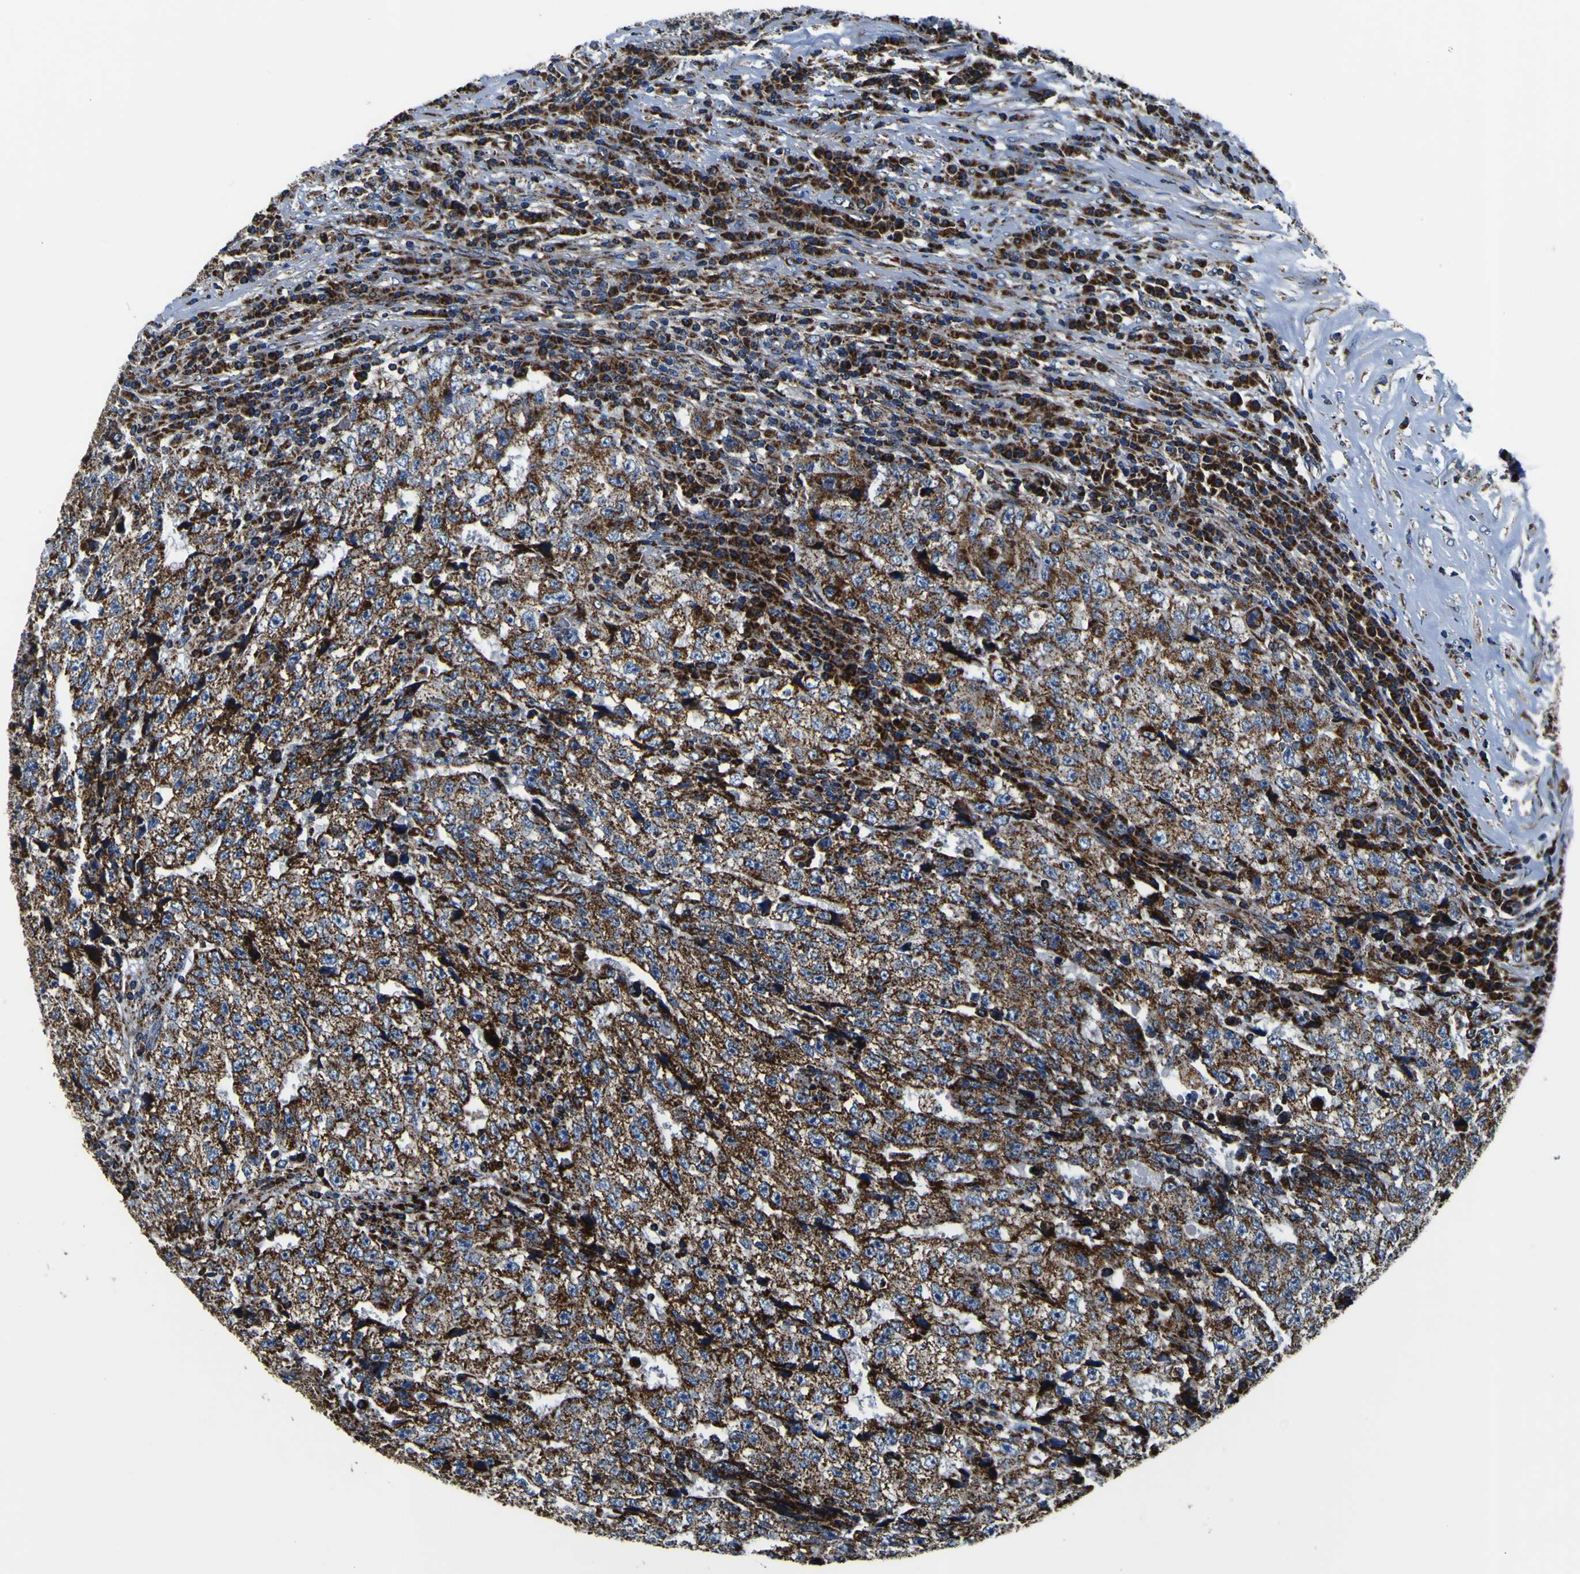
{"staining": {"intensity": "strong", "quantity": ">75%", "location": "cytoplasmic/membranous"}, "tissue": "testis cancer", "cell_type": "Tumor cells", "image_type": "cancer", "snomed": [{"axis": "morphology", "description": "Necrosis, NOS"}, {"axis": "morphology", "description": "Carcinoma, Embryonal, NOS"}, {"axis": "topography", "description": "Testis"}], "caption": "DAB immunohistochemical staining of embryonal carcinoma (testis) reveals strong cytoplasmic/membranous protein positivity in approximately >75% of tumor cells. Immunohistochemistry (ihc) stains the protein in brown and the nuclei are stained blue.", "gene": "PTRH2", "patient": {"sex": "male", "age": 19}}